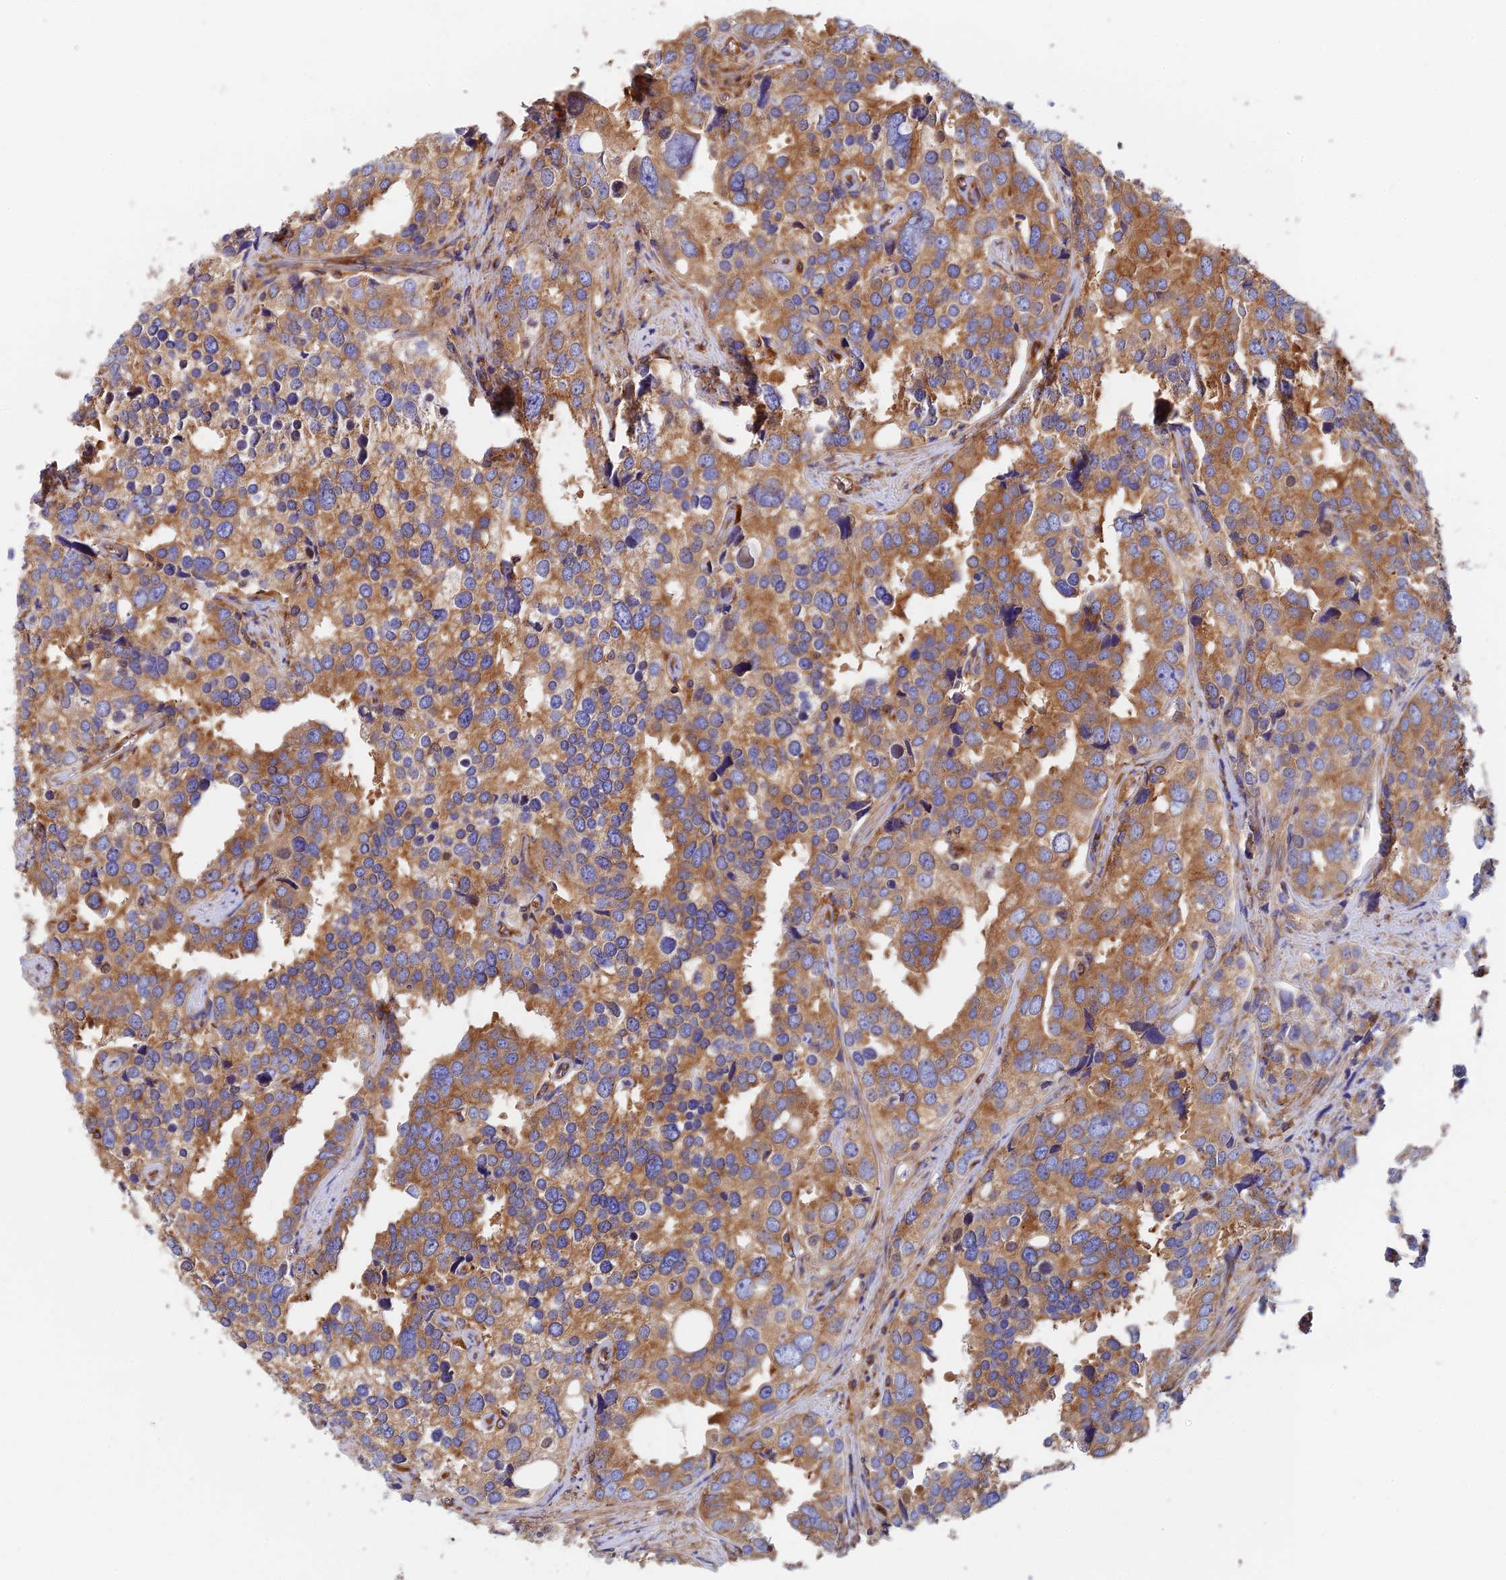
{"staining": {"intensity": "moderate", "quantity": ">75%", "location": "cytoplasmic/membranous"}, "tissue": "prostate cancer", "cell_type": "Tumor cells", "image_type": "cancer", "snomed": [{"axis": "morphology", "description": "Adenocarcinoma, High grade"}, {"axis": "topography", "description": "Prostate"}], "caption": "Human prostate cancer stained for a protein (brown) shows moderate cytoplasmic/membranous positive expression in approximately >75% of tumor cells.", "gene": "DCTN2", "patient": {"sex": "male", "age": 71}}